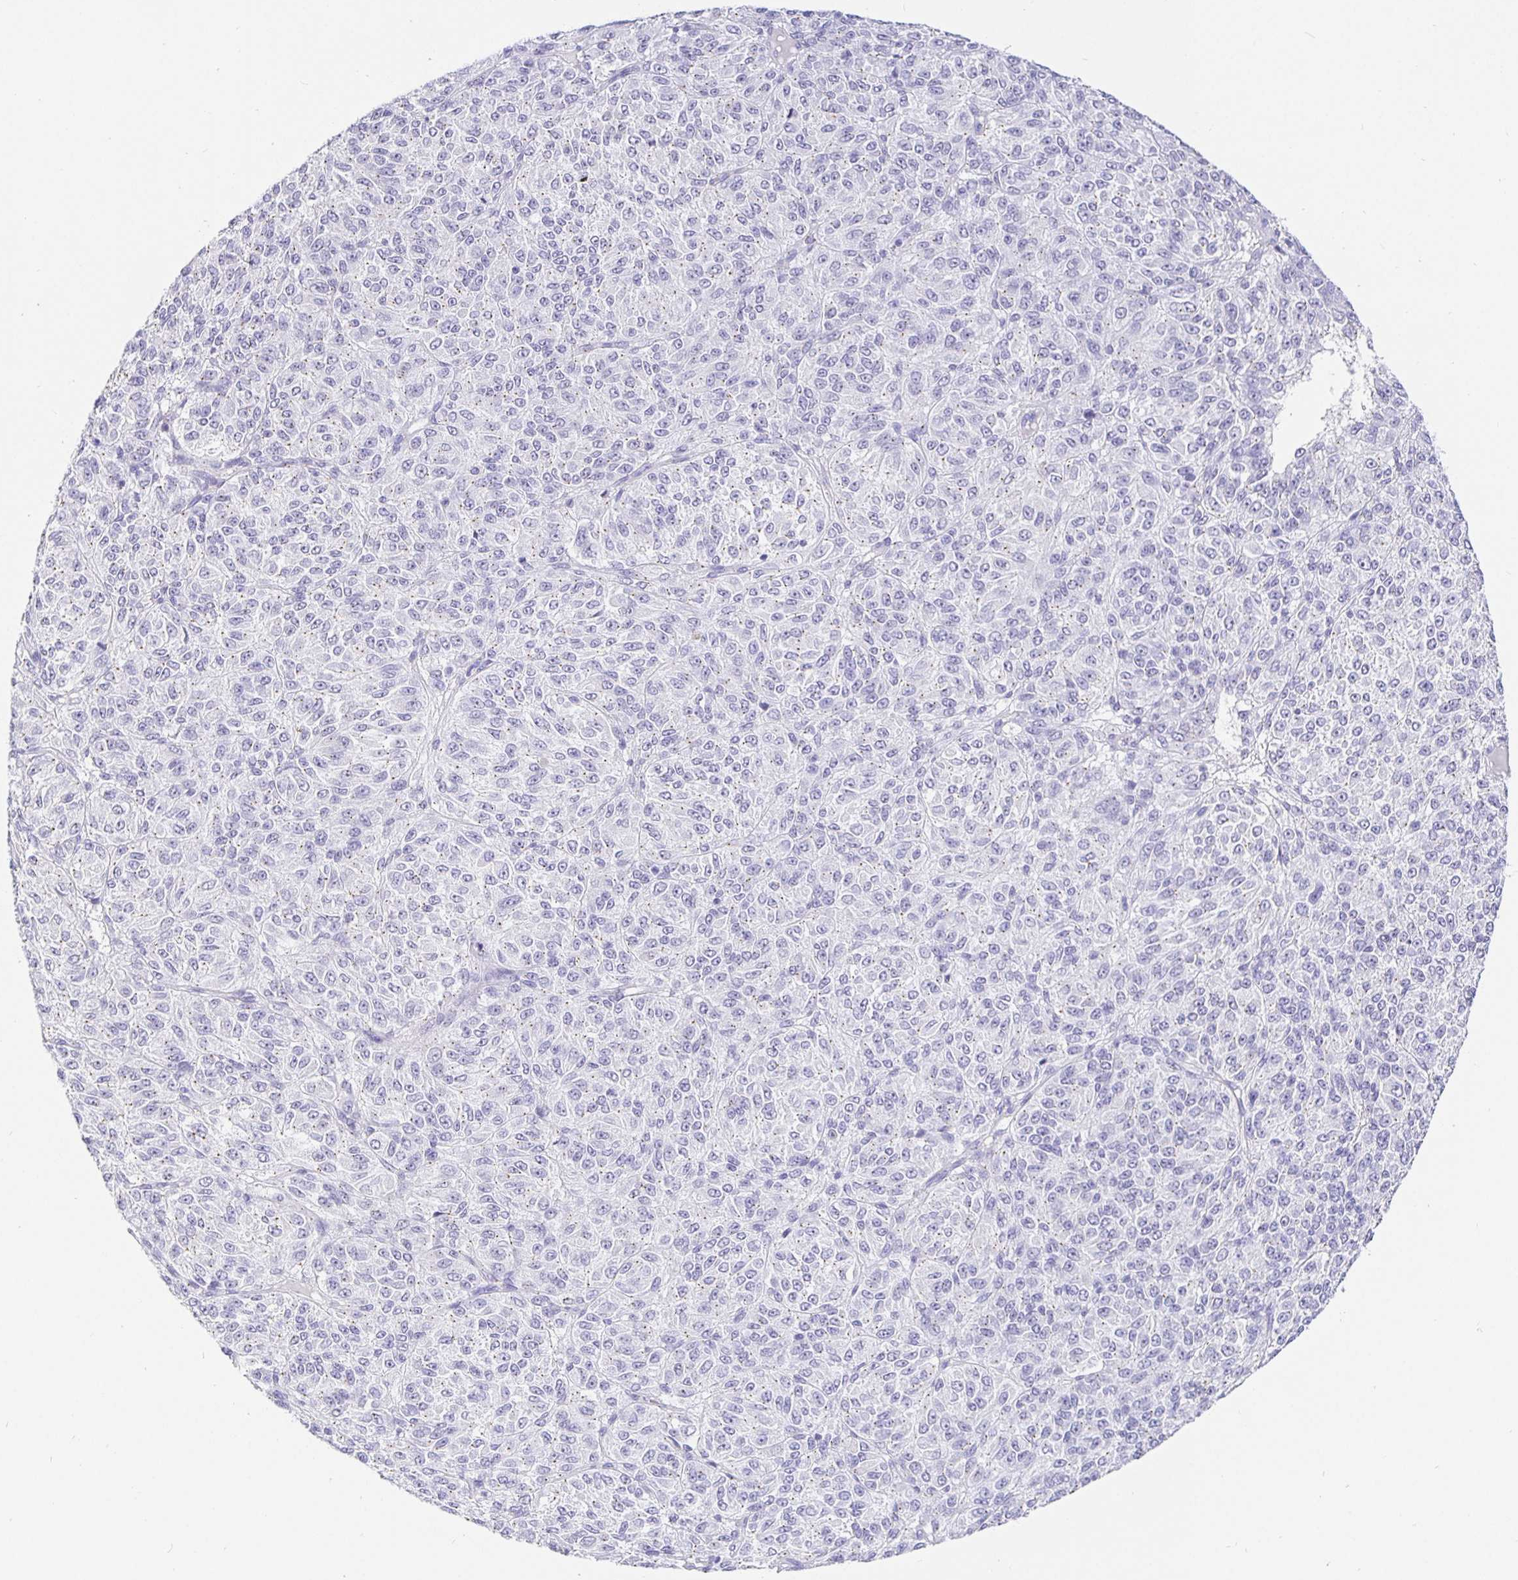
{"staining": {"intensity": "negative", "quantity": "none", "location": "none"}, "tissue": "melanoma", "cell_type": "Tumor cells", "image_type": "cancer", "snomed": [{"axis": "morphology", "description": "Malignant melanoma, Metastatic site"}, {"axis": "topography", "description": "Brain"}], "caption": "Immunohistochemistry of malignant melanoma (metastatic site) exhibits no positivity in tumor cells. (Immunohistochemistry (ihc), brightfield microscopy, high magnification).", "gene": "EZHIP", "patient": {"sex": "female", "age": 56}}